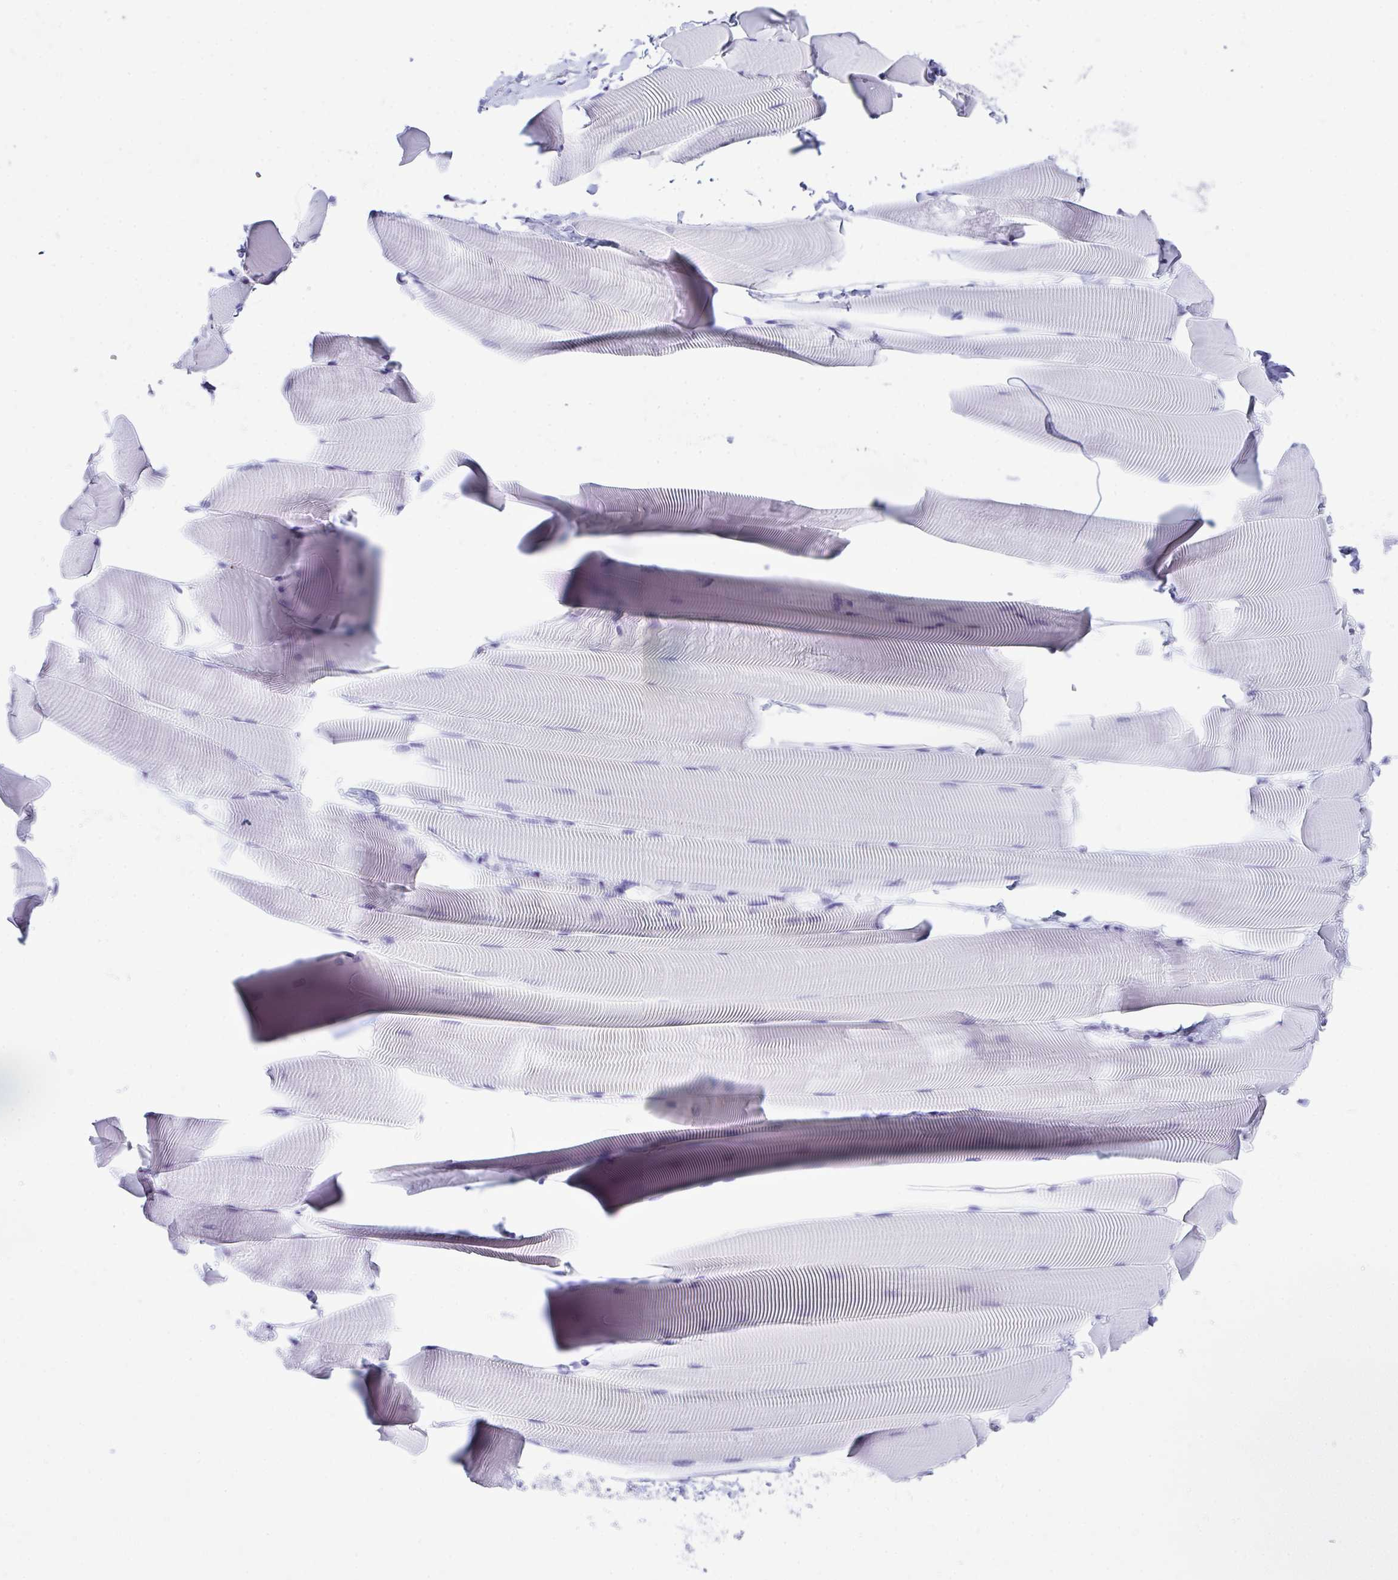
{"staining": {"intensity": "negative", "quantity": "none", "location": "none"}, "tissue": "skeletal muscle", "cell_type": "Myocytes", "image_type": "normal", "snomed": [{"axis": "morphology", "description": "Normal tissue, NOS"}, {"axis": "topography", "description": "Skeletal muscle"}], "caption": "Image shows no protein expression in myocytes of benign skeletal muscle.", "gene": "LGALS4", "patient": {"sex": "male", "age": 25}}